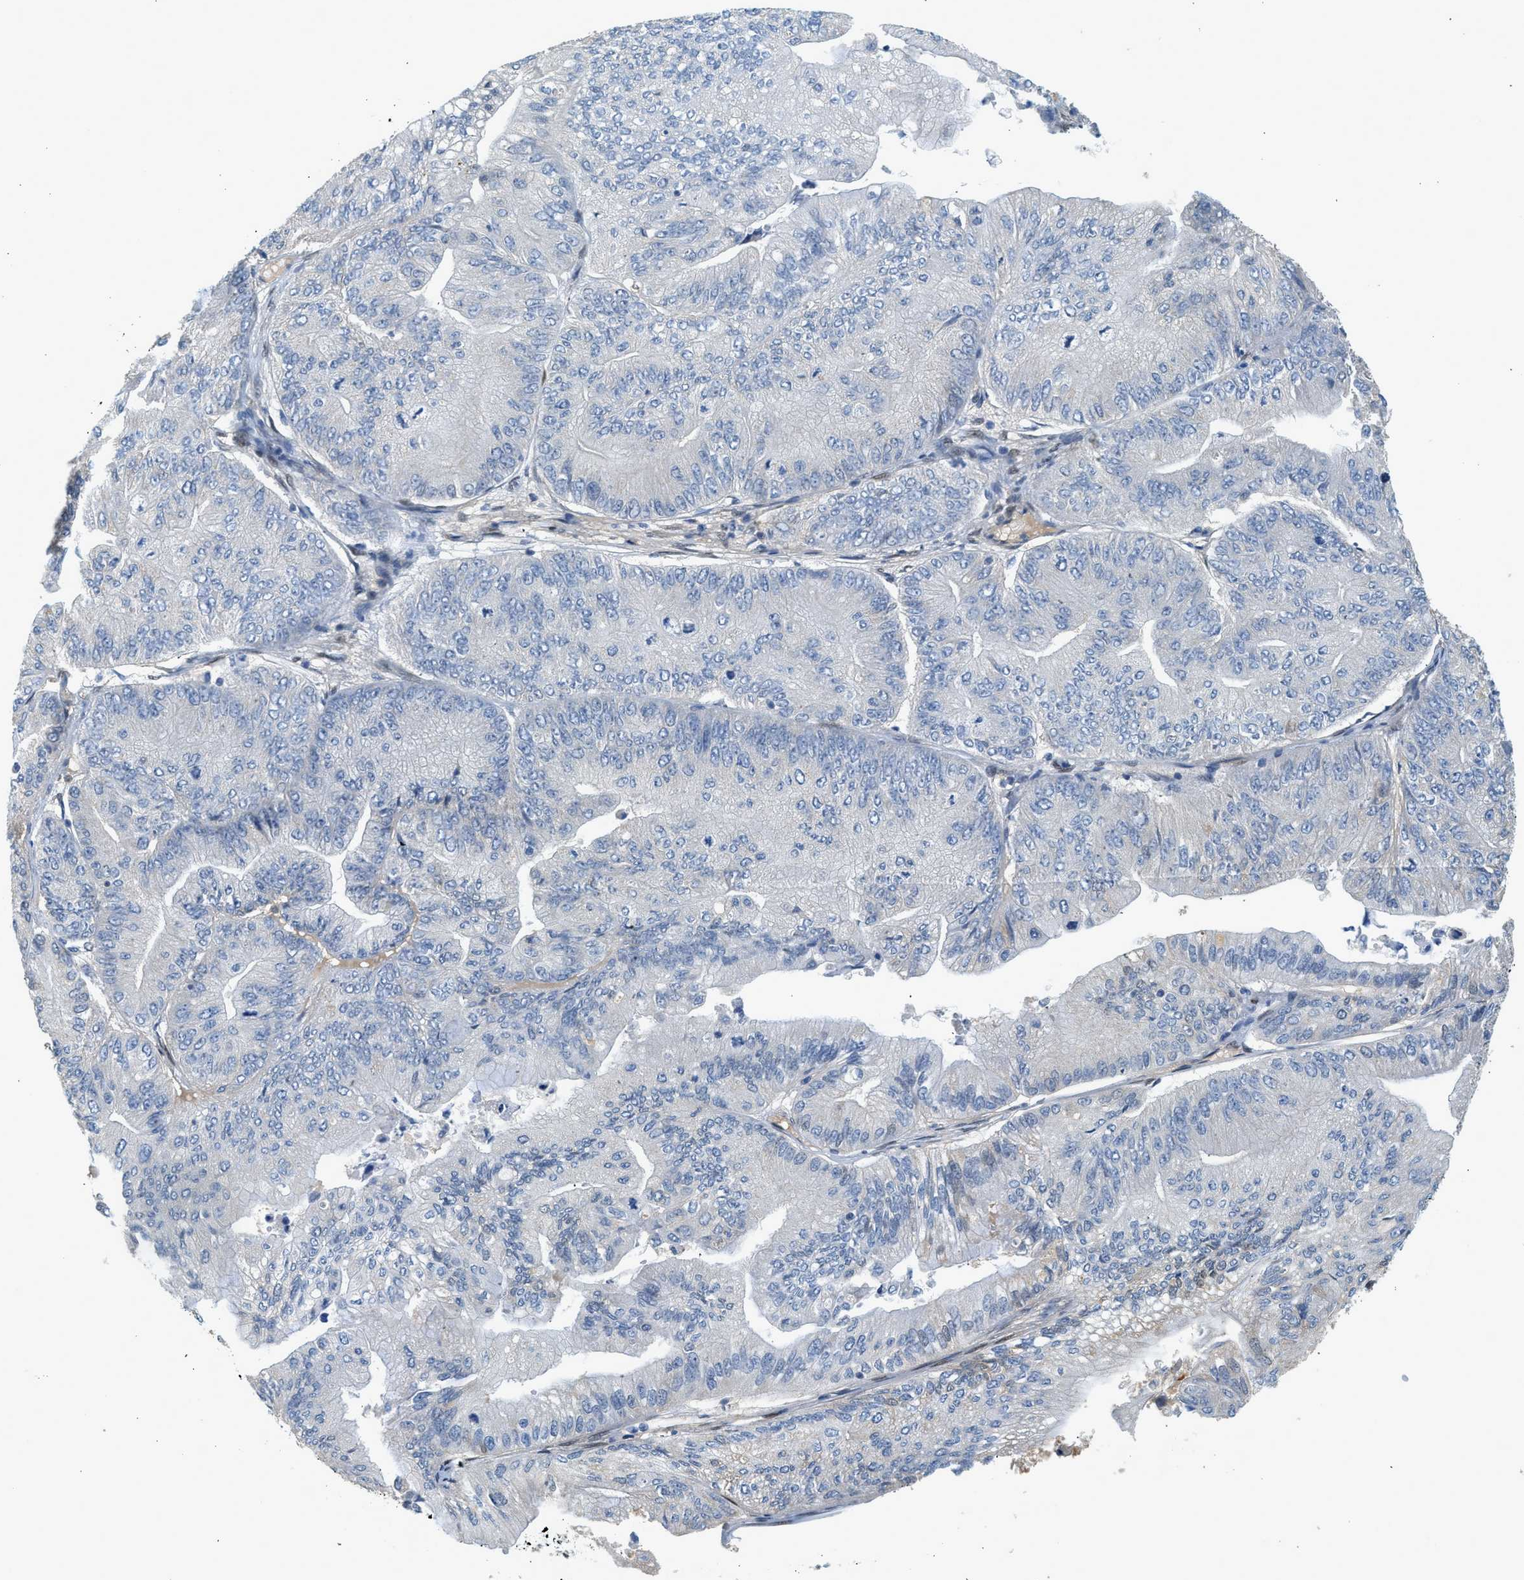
{"staining": {"intensity": "negative", "quantity": "none", "location": "none"}, "tissue": "ovarian cancer", "cell_type": "Tumor cells", "image_type": "cancer", "snomed": [{"axis": "morphology", "description": "Cystadenocarcinoma, mucinous, NOS"}, {"axis": "topography", "description": "Ovary"}], "caption": "DAB immunohistochemical staining of human ovarian mucinous cystadenocarcinoma displays no significant staining in tumor cells. (Stains: DAB immunohistochemistry with hematoxylin counter stain, Microscopy: brightfield microscopy at high magnification).", "gene": "ZBTB20", "patient": {"sex": "female", "age": 61}}